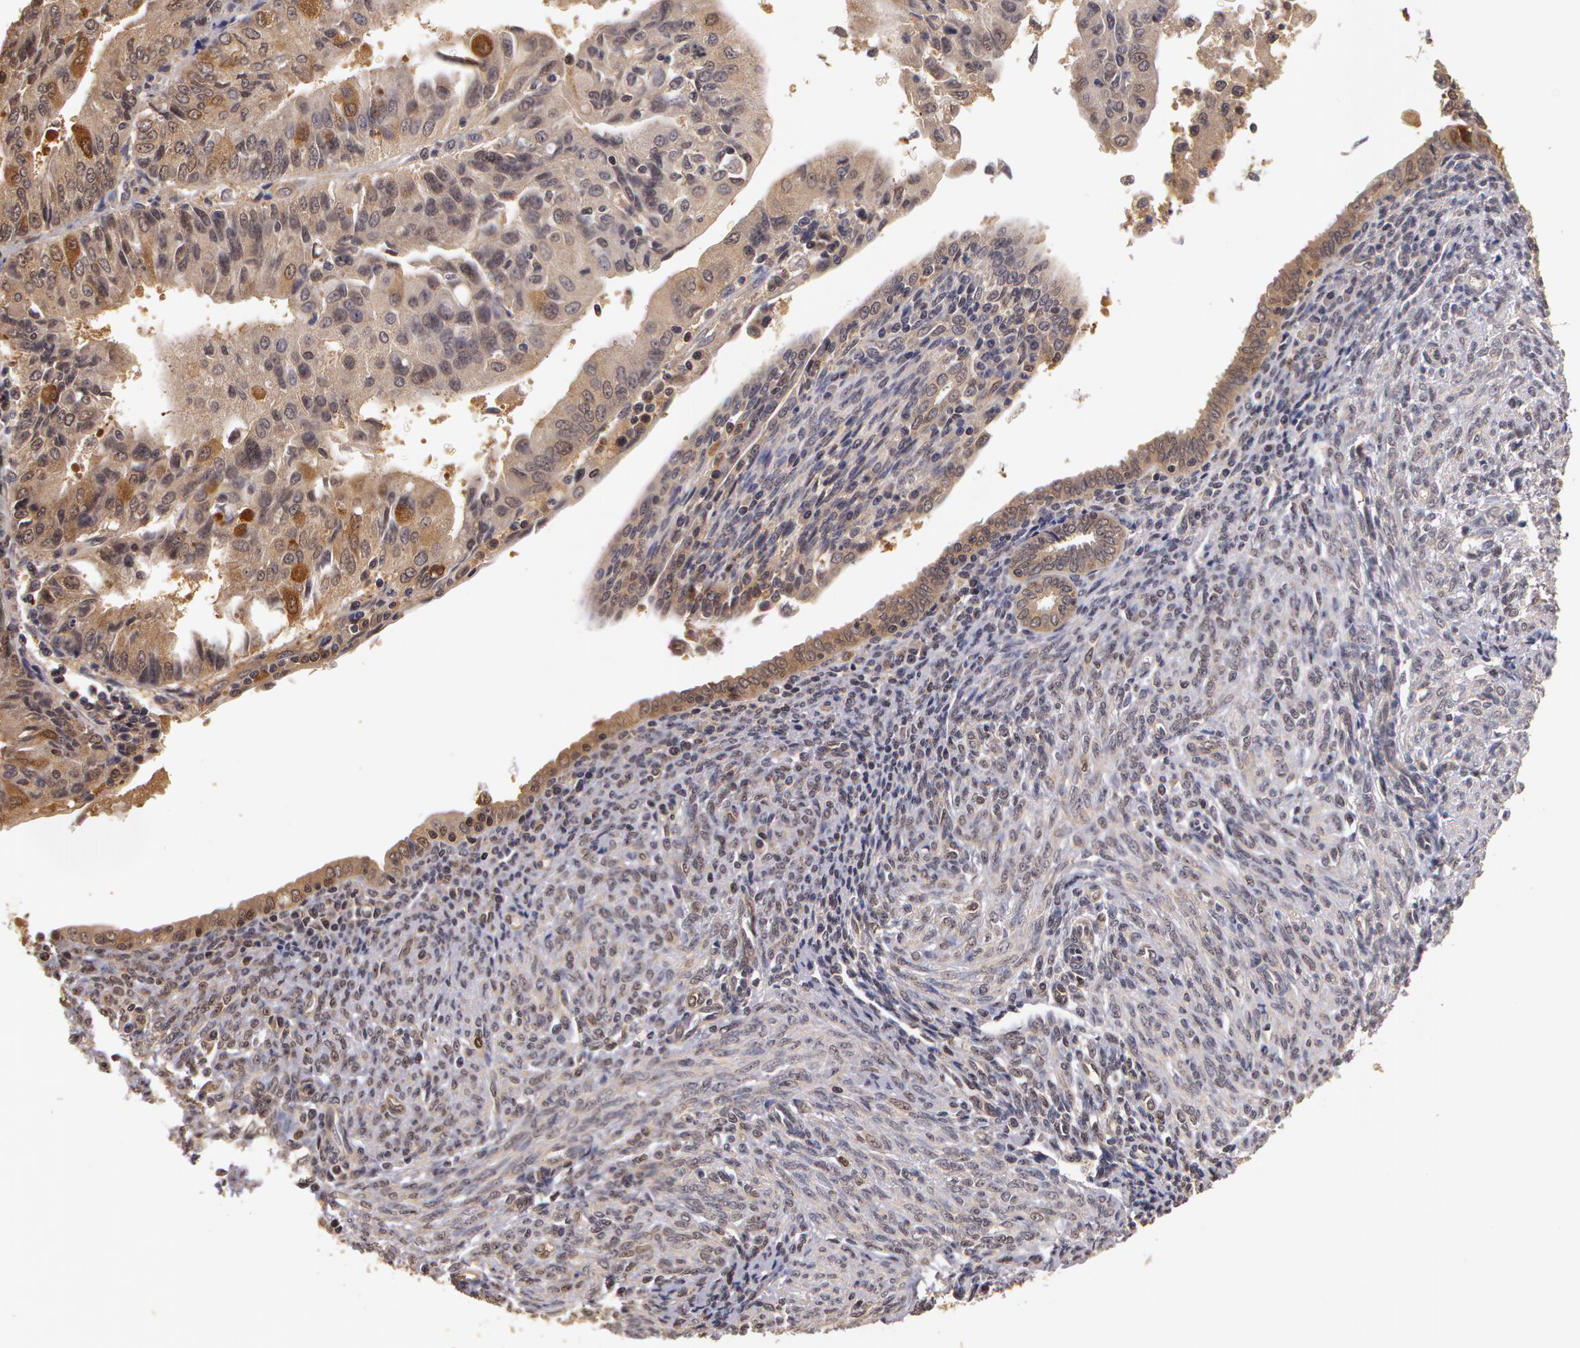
{"staining": {"intensity": "weak", "quantity": ">75%", "location": "cytoplasmic/membranous"}, "tissue": "endometrial cancer", "cell_type": "Tumor cells", "image_type": "cancer", "snomed": [{"axis": "morphology", "description": "Adenocarcinoma, NOS"}, {"axis": "topography", "description": "Endometrium"}], "caption": "Protein analysis of endometrial cancer (adenocarcinoma) tissue displays weak cytoplasmic/membranous expression in approximately >75% of tumor cells. (DAB IHC, brown staining for protein, blue staining for nuclei).", "gene": "AHSA1", "patient": {"sex": "female", "age": 75}}